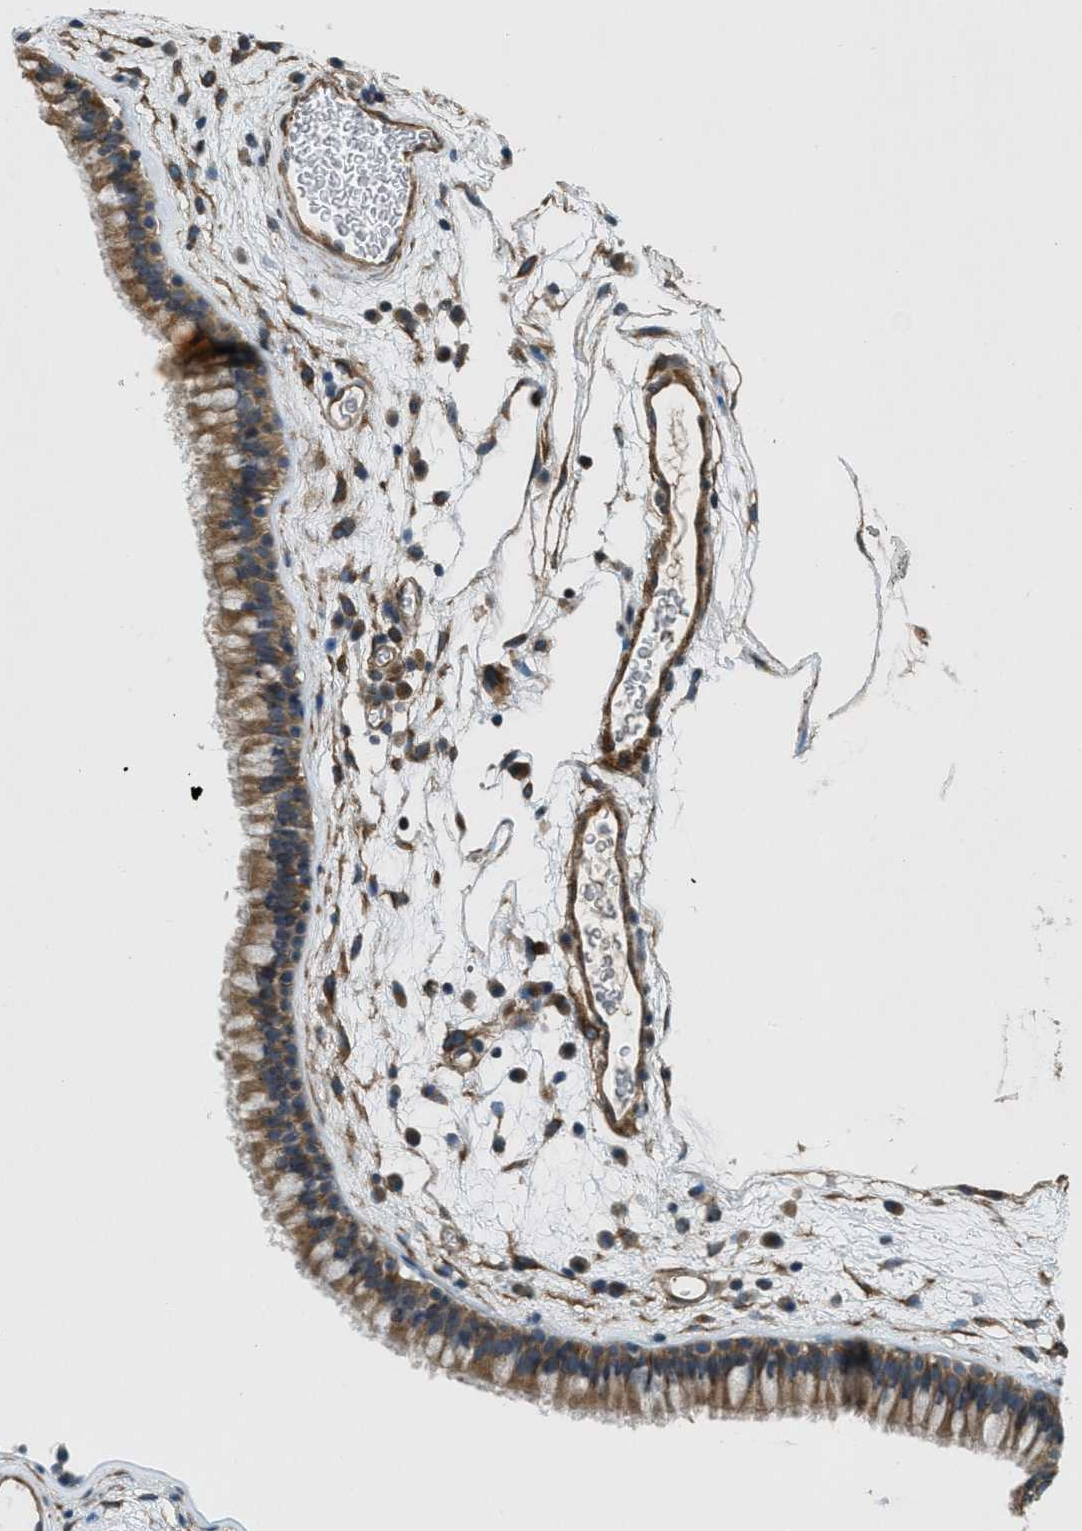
{"staining": {"intensity": "moderate", "quantity": ">75%", "location": "cytoplasmic/membranous"}, "tissue": "nasopharynx", "cell_type": "Respiratory epithelial cells", "image_type": "normal", "snomed": [{"axis": "morphology", "description": "Normal tissue, NOS"}, {"axis": "morphology", "description": "Inflammation, NOS"}, {"axis": "topography", "description": "Nasopharynx"}], "caption": "The image reveals staining of benign nasopharynx, revealing moderate cytoplasmic/membranous protein positivity (brown color) within respiratory epithelial cells. Immunohistochemistry (ihc) stains the protein of interest in brown and the nuclei are stained blue.", "gene": "VEZT", "patient": {"sex": "male", "age": 48}}